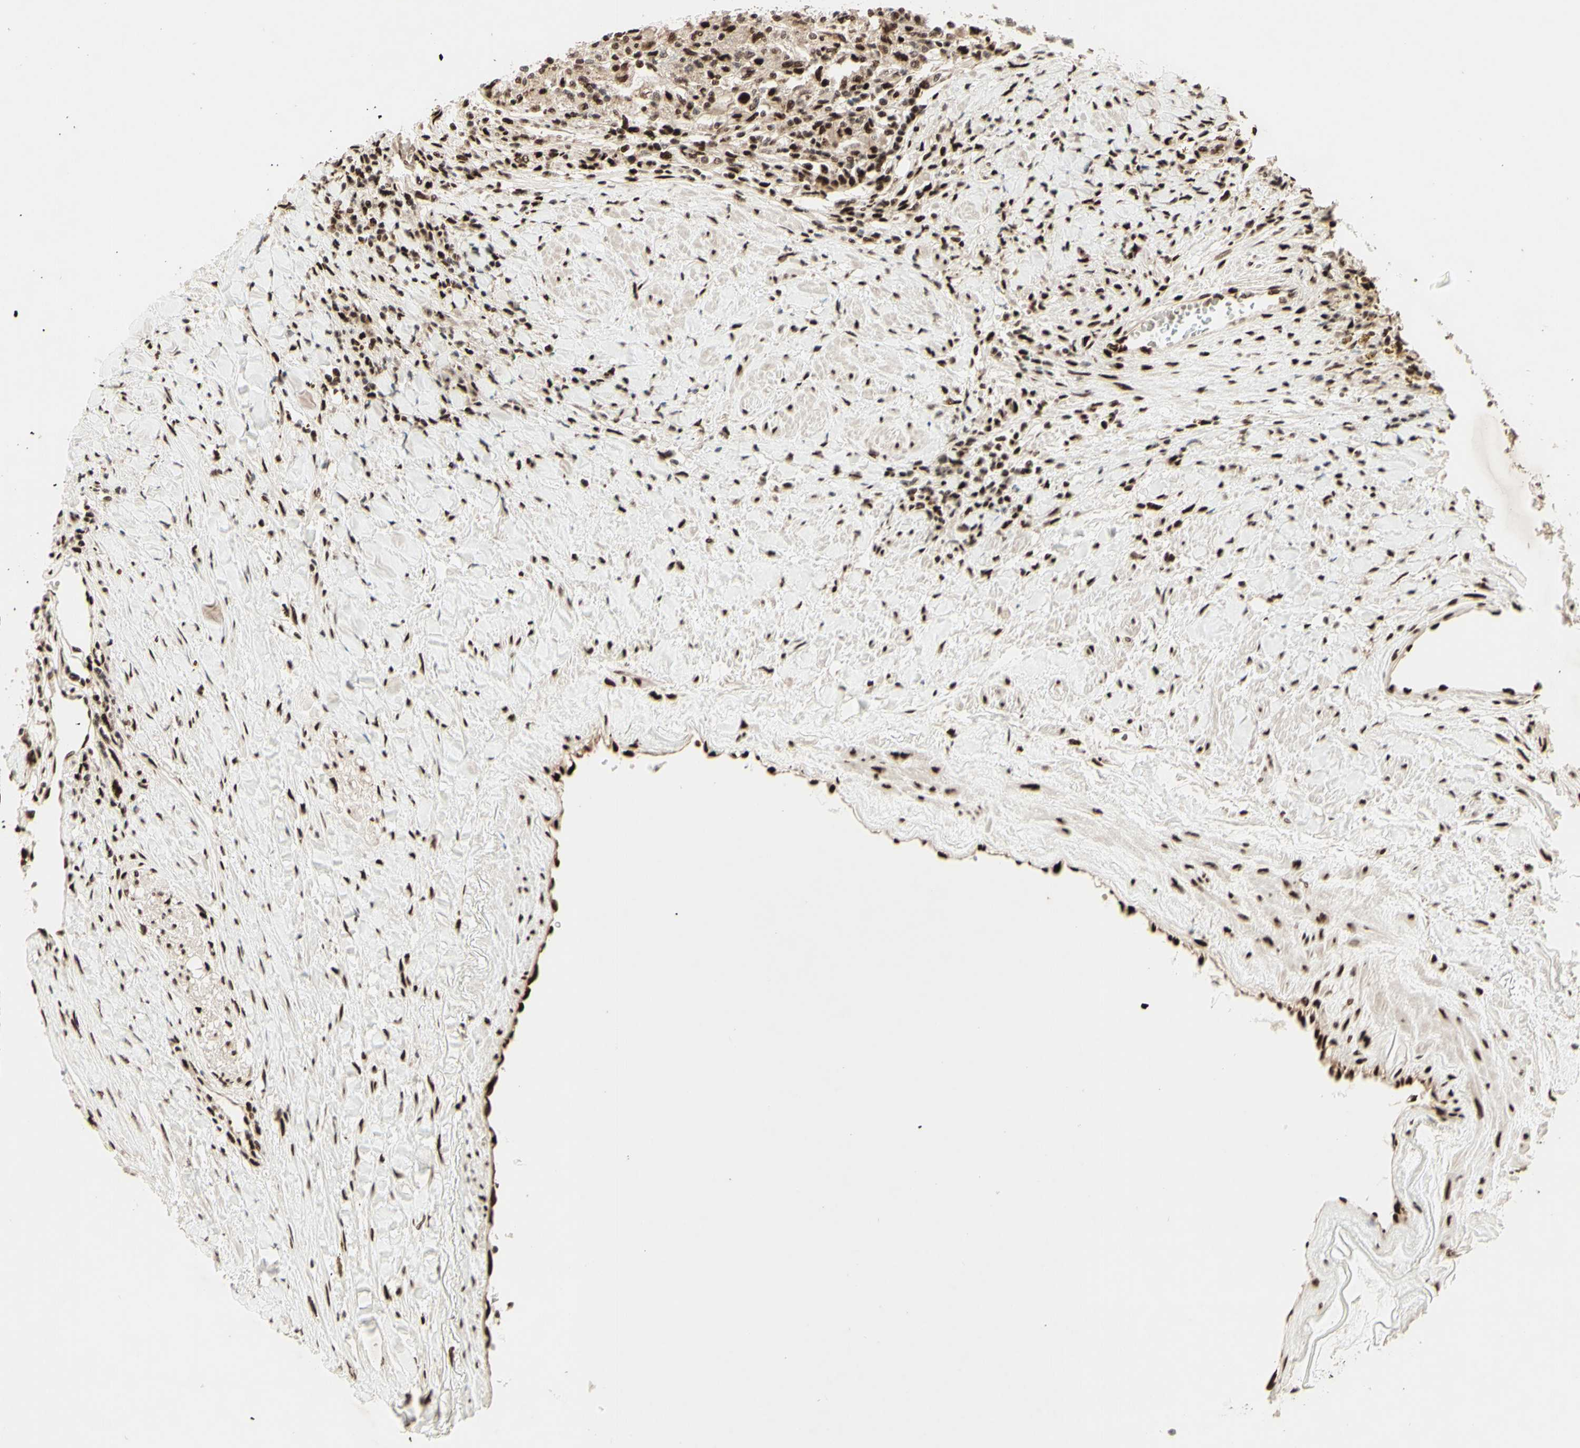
{"staining": {"intensity": "strong", "quantity": ">75%", "location": "nuclear"}, "tissue": "renal cancer", "cell_type": "Tumor cells", "image_type": "cancer", "snomed": [{"axis": "morphology", "description": "Adenocarcinoma, NOS"}, {"axis": "topography", "description": "Kidney"}], "caption": "Strong nuclear positivity for a protein is seen in about >75% of tumor cells of adenocarcinoma (renal) using immunohistochemistry.", "gene": "NR3C1", "patient": {"sex": "male", "age": 68}}